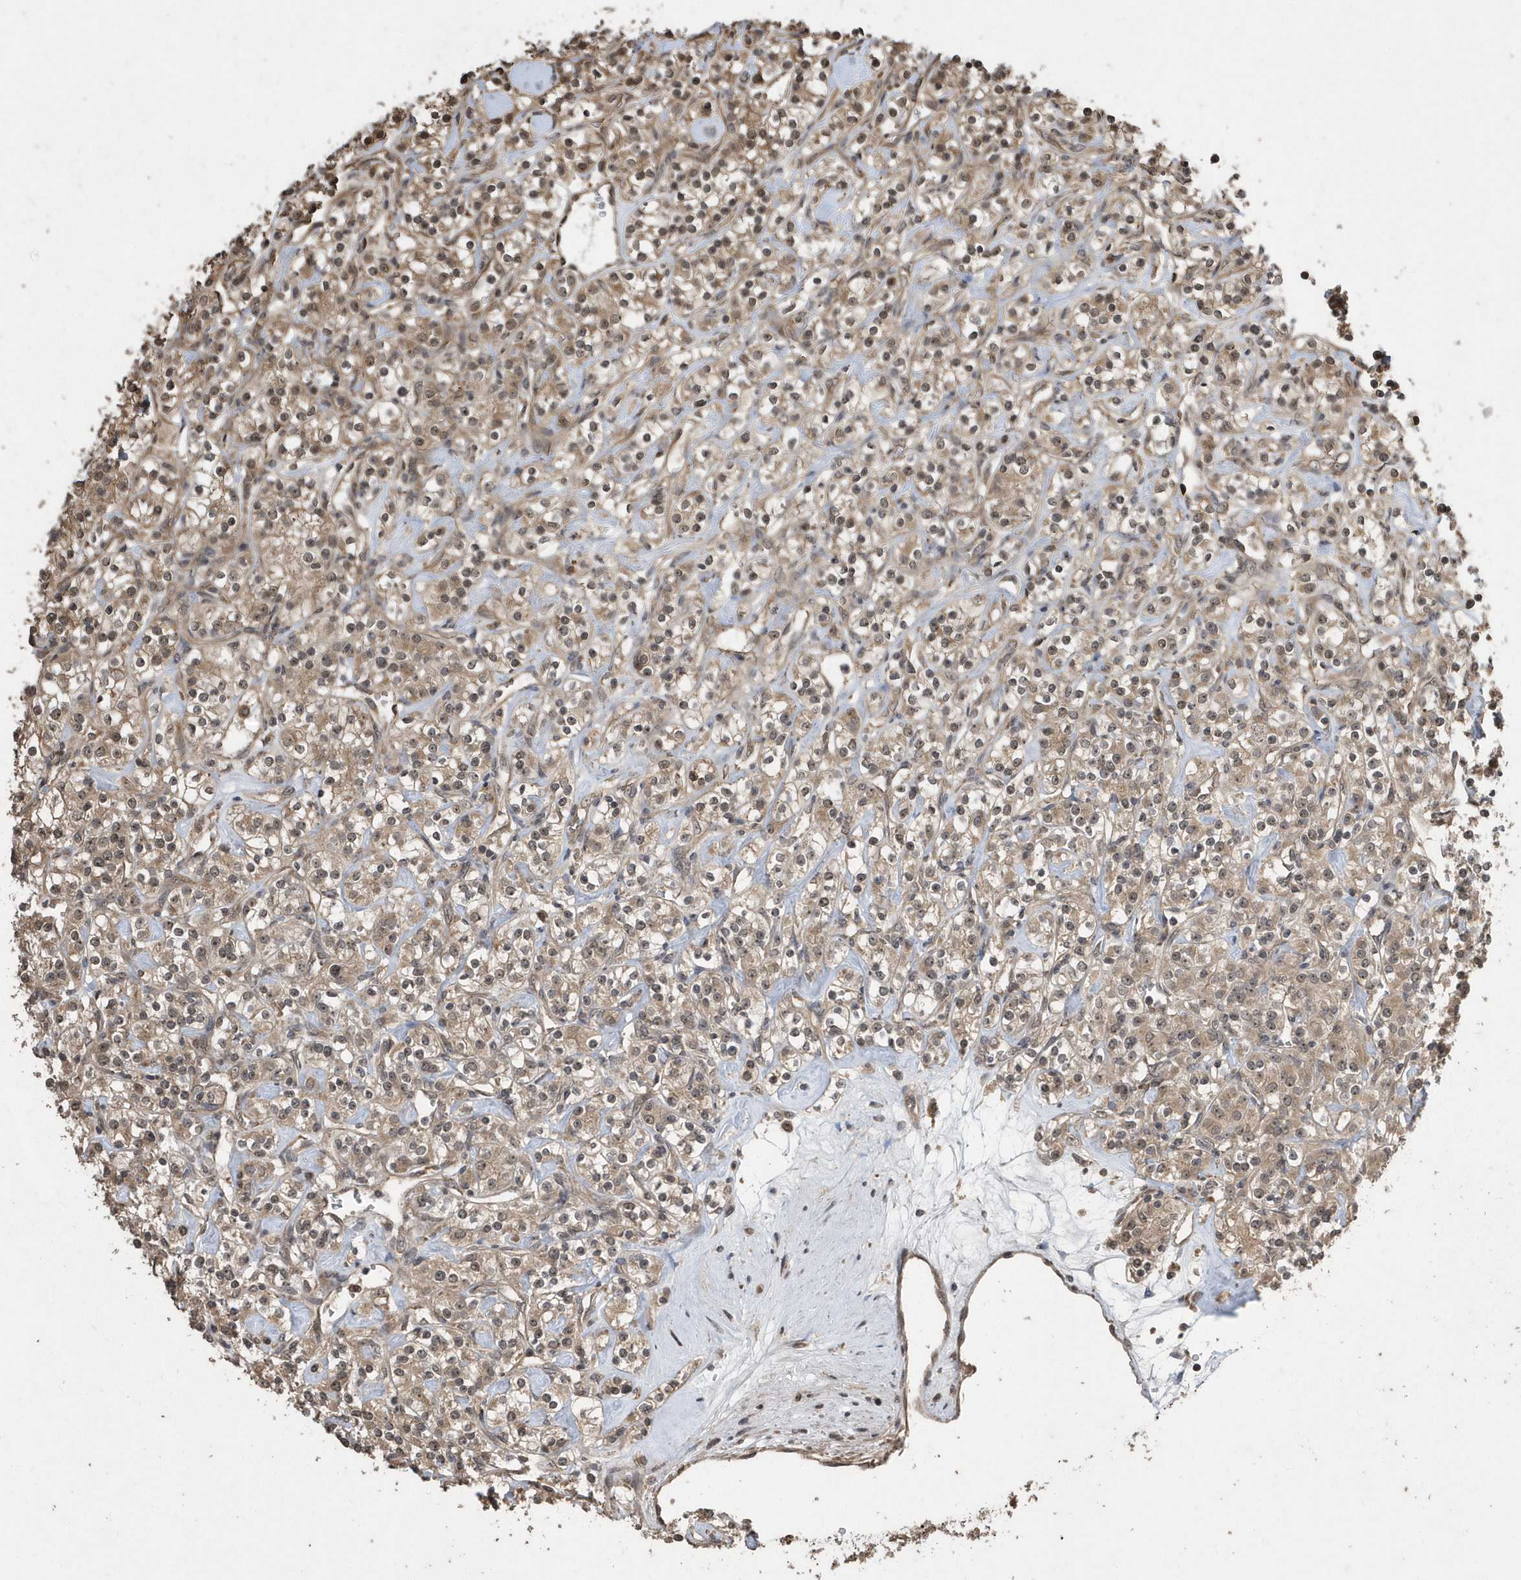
{"staining": {"intensity": "moderate", "quantity": ">75%", "location": "cytoplasmic/membranous"}, "tissue": "renal cancer", "cell_type": "Tumor cells", "image_type": "cancer", "snomed": [{"axis": "morphology", "description": "Adenocarcinoma, NOS"}, {"axis": "topography", "description": "Kidney"}], "caption": "This image demonstrates renal cancer stained with IHC to label a protein in brown. The cytoplasmic/membranous of tumor cells show moderate positivity for the protein. Nuclei are counter-stained blue.", "gene": "WASHC5", "patient": {"sex": "male", "age": 77}}